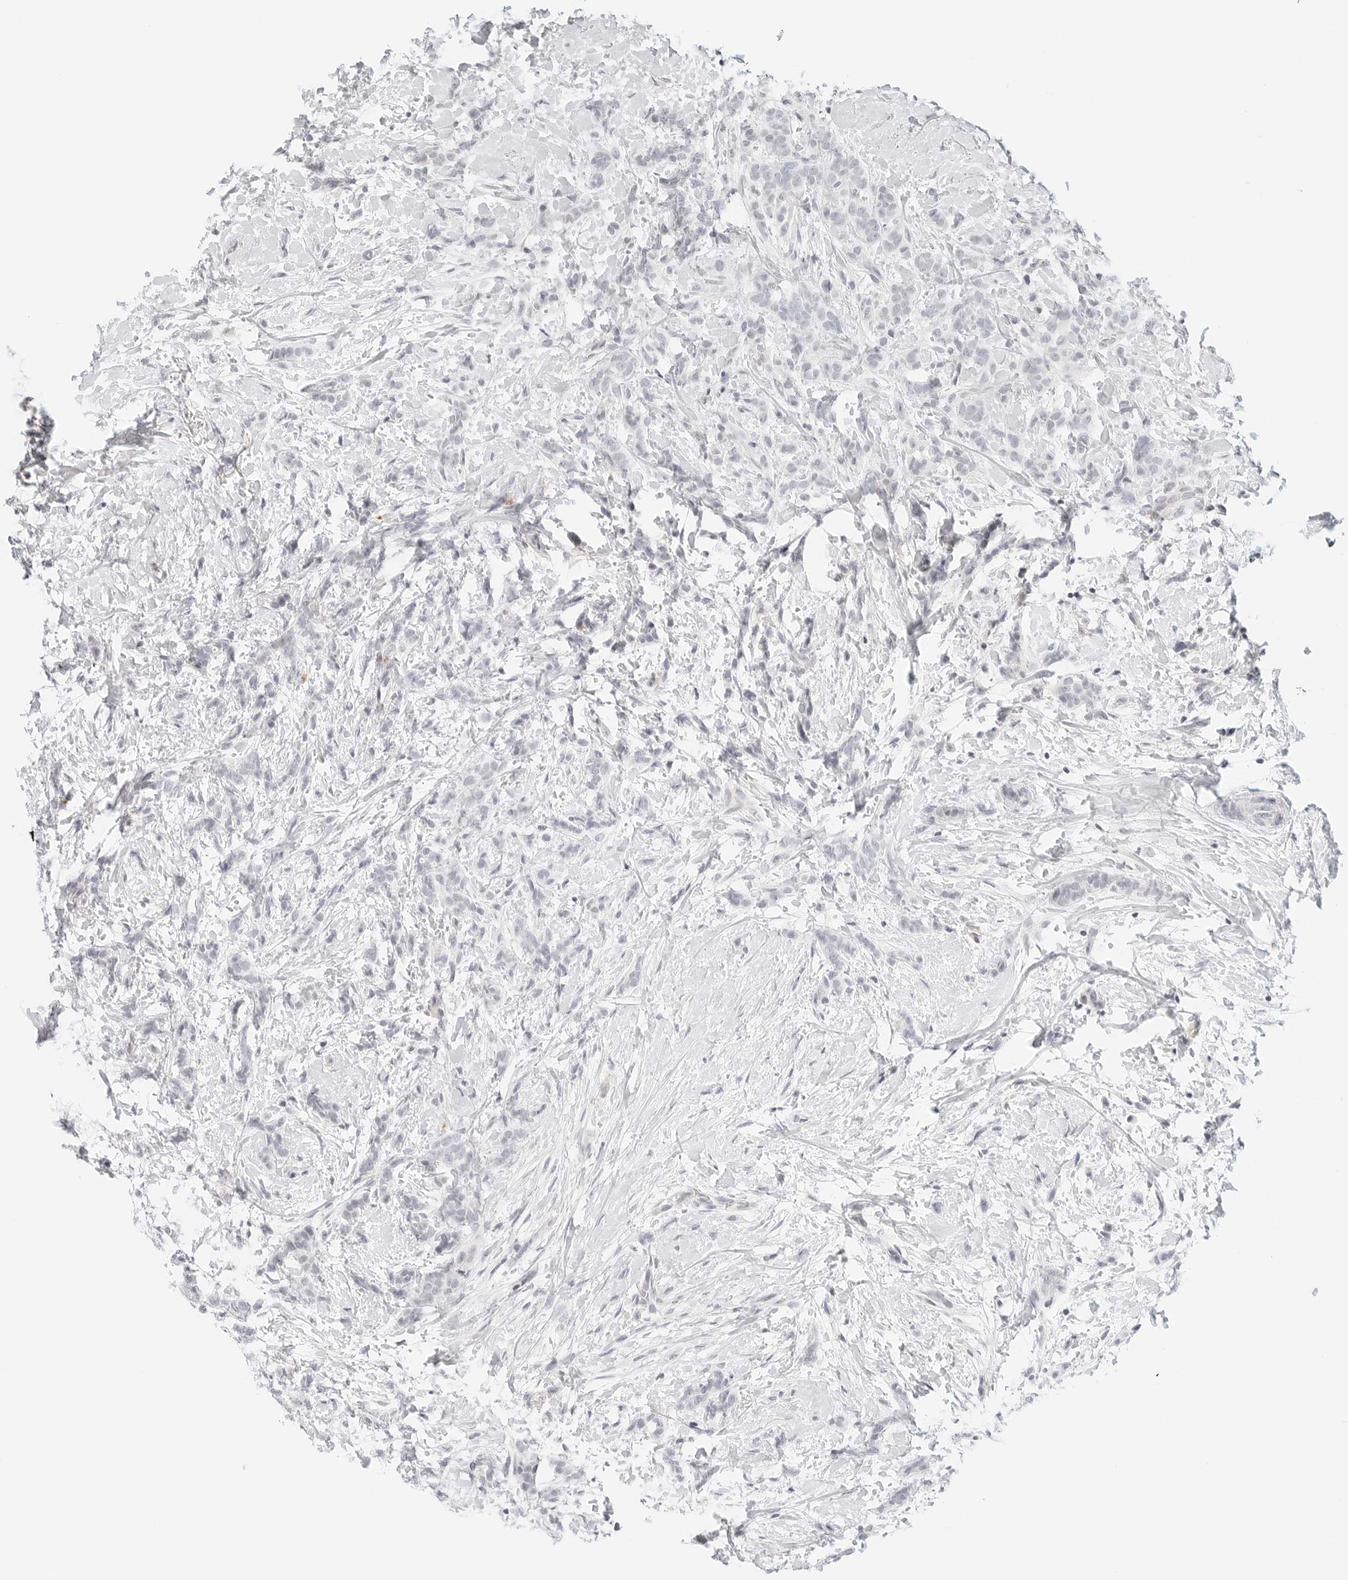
{"staining": {"intensity": "negative", "quantity": "none", "location": "none"}, "tissue": "breast cancer", "cell_type": "Tumor cells", "image_type": "cancer", "snomed": [{"axis": "morphology", "description": "Lobular carcinoma, in situ"}, {"axis": "morphology", "description": "Lobular carcinoma"}, {"axis": "topography", "description": "Breast"}], "caption": "Human breast cancer (lobular carcinoma in situ) stained for a protein using IHC reveals no staining in tumor cells.", "gene": "PARP10", "patient": {"sex": "female", "age": 41}}